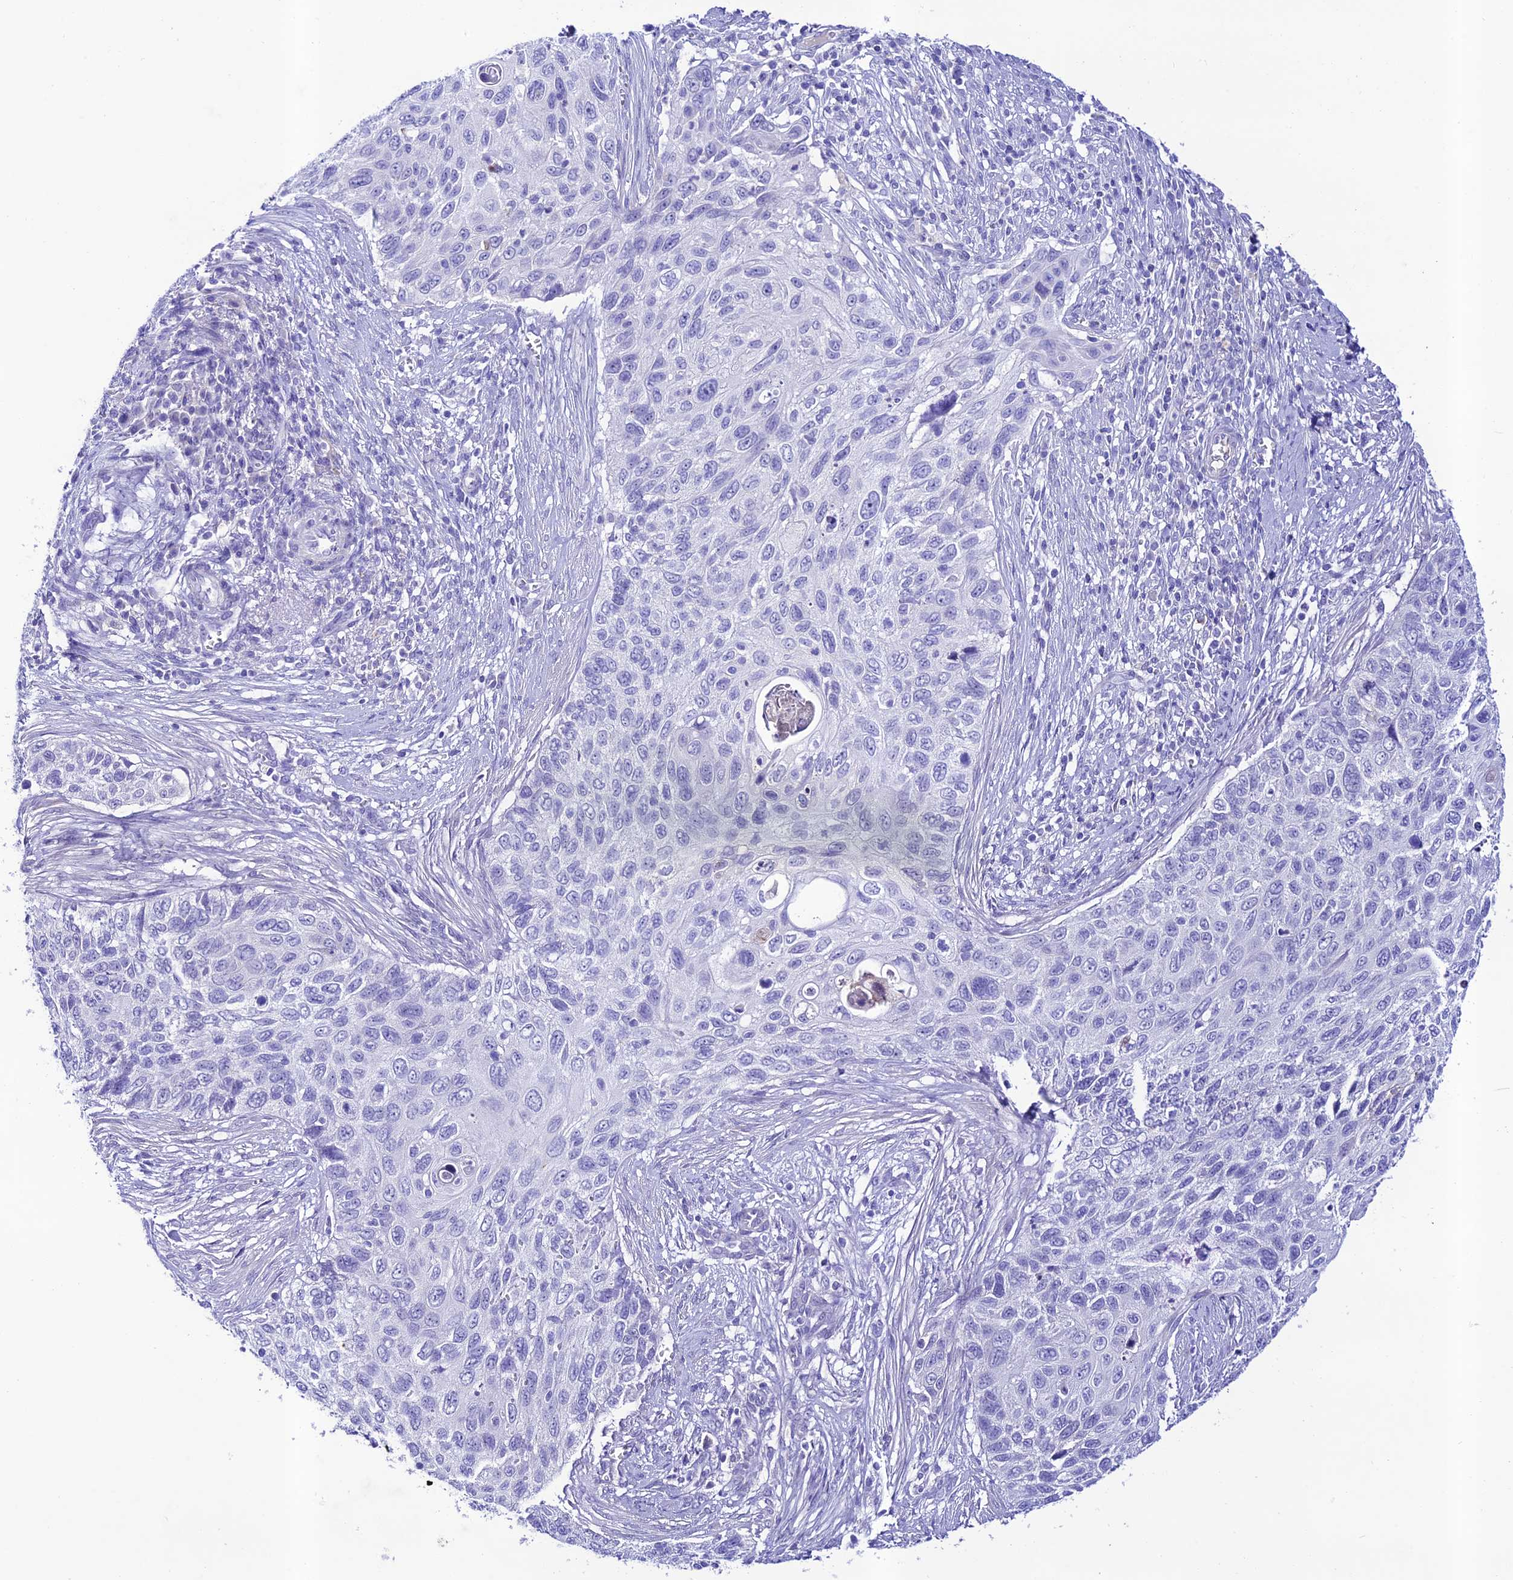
{"staining": {"intensity": "negative", "quantity": "none", "location": "none"}, "tissue": "cervical cancer", "cell_type": "Tumor cells", "image_type": "cancer", "snomed": [{"axis": "morphology", "description": "Squamous cell carcinoma, NOS"}, {"axis": "topography", "description": "Cervix"}], "caption": "IHC photomicrograph of squamous cell carcinoma (cervical) stained for a protein (brown), which exhibits no positivity in tumor cells.", "gene": "NLRP6", "patient": {"sex": "female", "age": 70}}